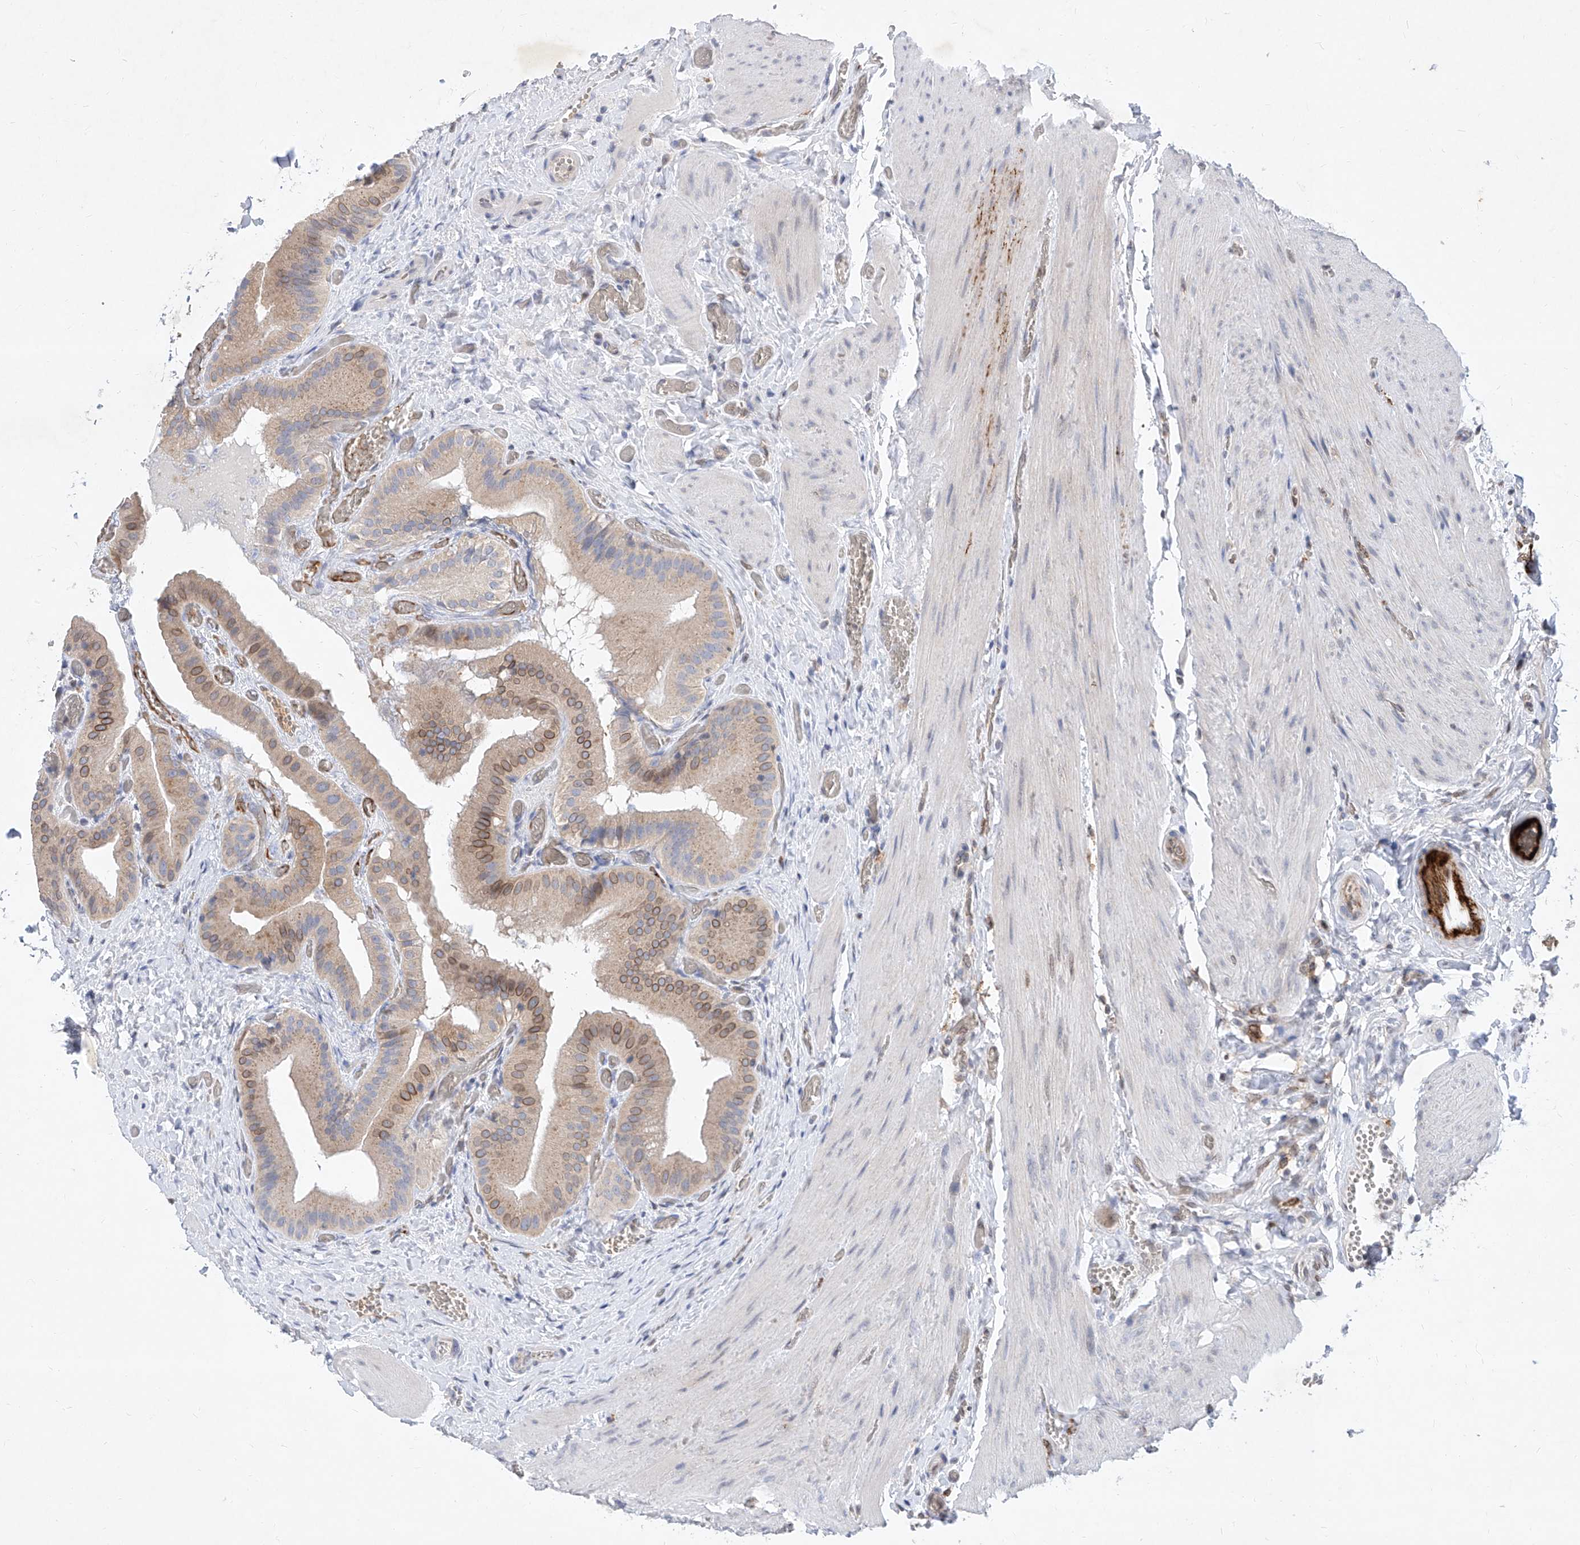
{"staining": {"intensity": "moderate", "quantity": ">75%", "location": "cytoplasmic/membranous,nuclear"}, "tissue": "gallbladder", "cell_type": "Glandular cells", "image_type": "normal", "snomed": [{"axis": "morphology", "description": "Normal tissue, NOS"}, {"axis": "topography", "description": "Gallbladder"}], "caption": "DAB immunohistochemical staining of normal gallbladder reveals moderate cytoplasmic/membranous,nuclear protein positivity in approximately >75% of glandular cells. (DAB (3,3'-diaminobenzidine) = brown stain, brightfield microscopy at high magnification).", "gene": "MX2", "patient": {"sex": "female", "age": 64}}